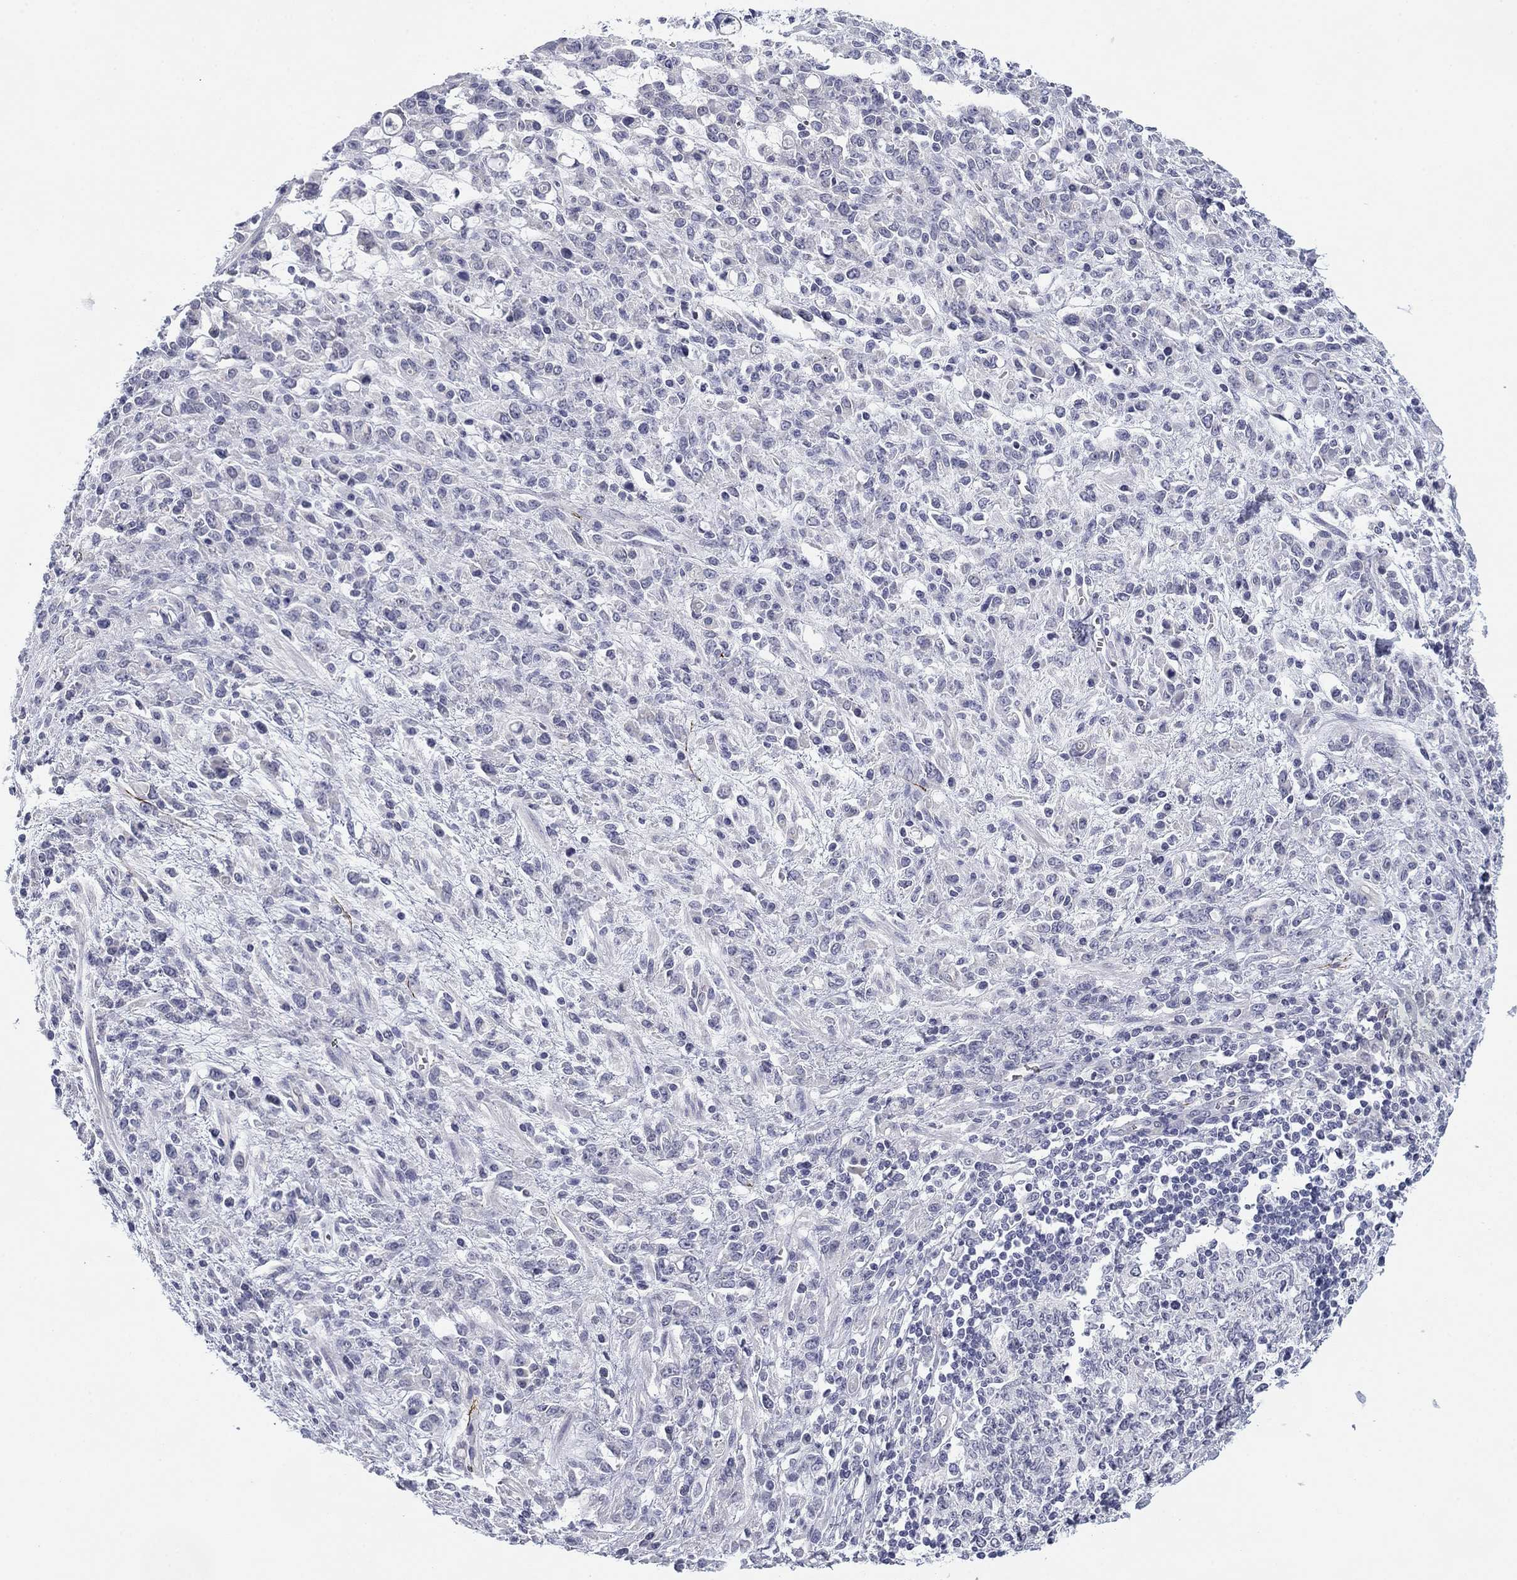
{"staining": {"intensity": "negative", "quantity": "none", "location": "none"}, "tissue": "stomach cancer", "cell_type": "Tumor cells", "image_type": "cancer", "snomed": [{"axis": "morphology", "description": "Adenocarcinoma, NOS"}, {"axis": "topography", "description": "Stomach"}], "caption": "High power microscopy photomicrograph of an IHC photomicrograph of stomach cancer, revealing no significant positivity in tumor cells. (DAB immunohistochemistry (IHC) with hematoxylin counter stain).", "gene": "PRPH", "patient": {"sex": "female", "age": 57}}